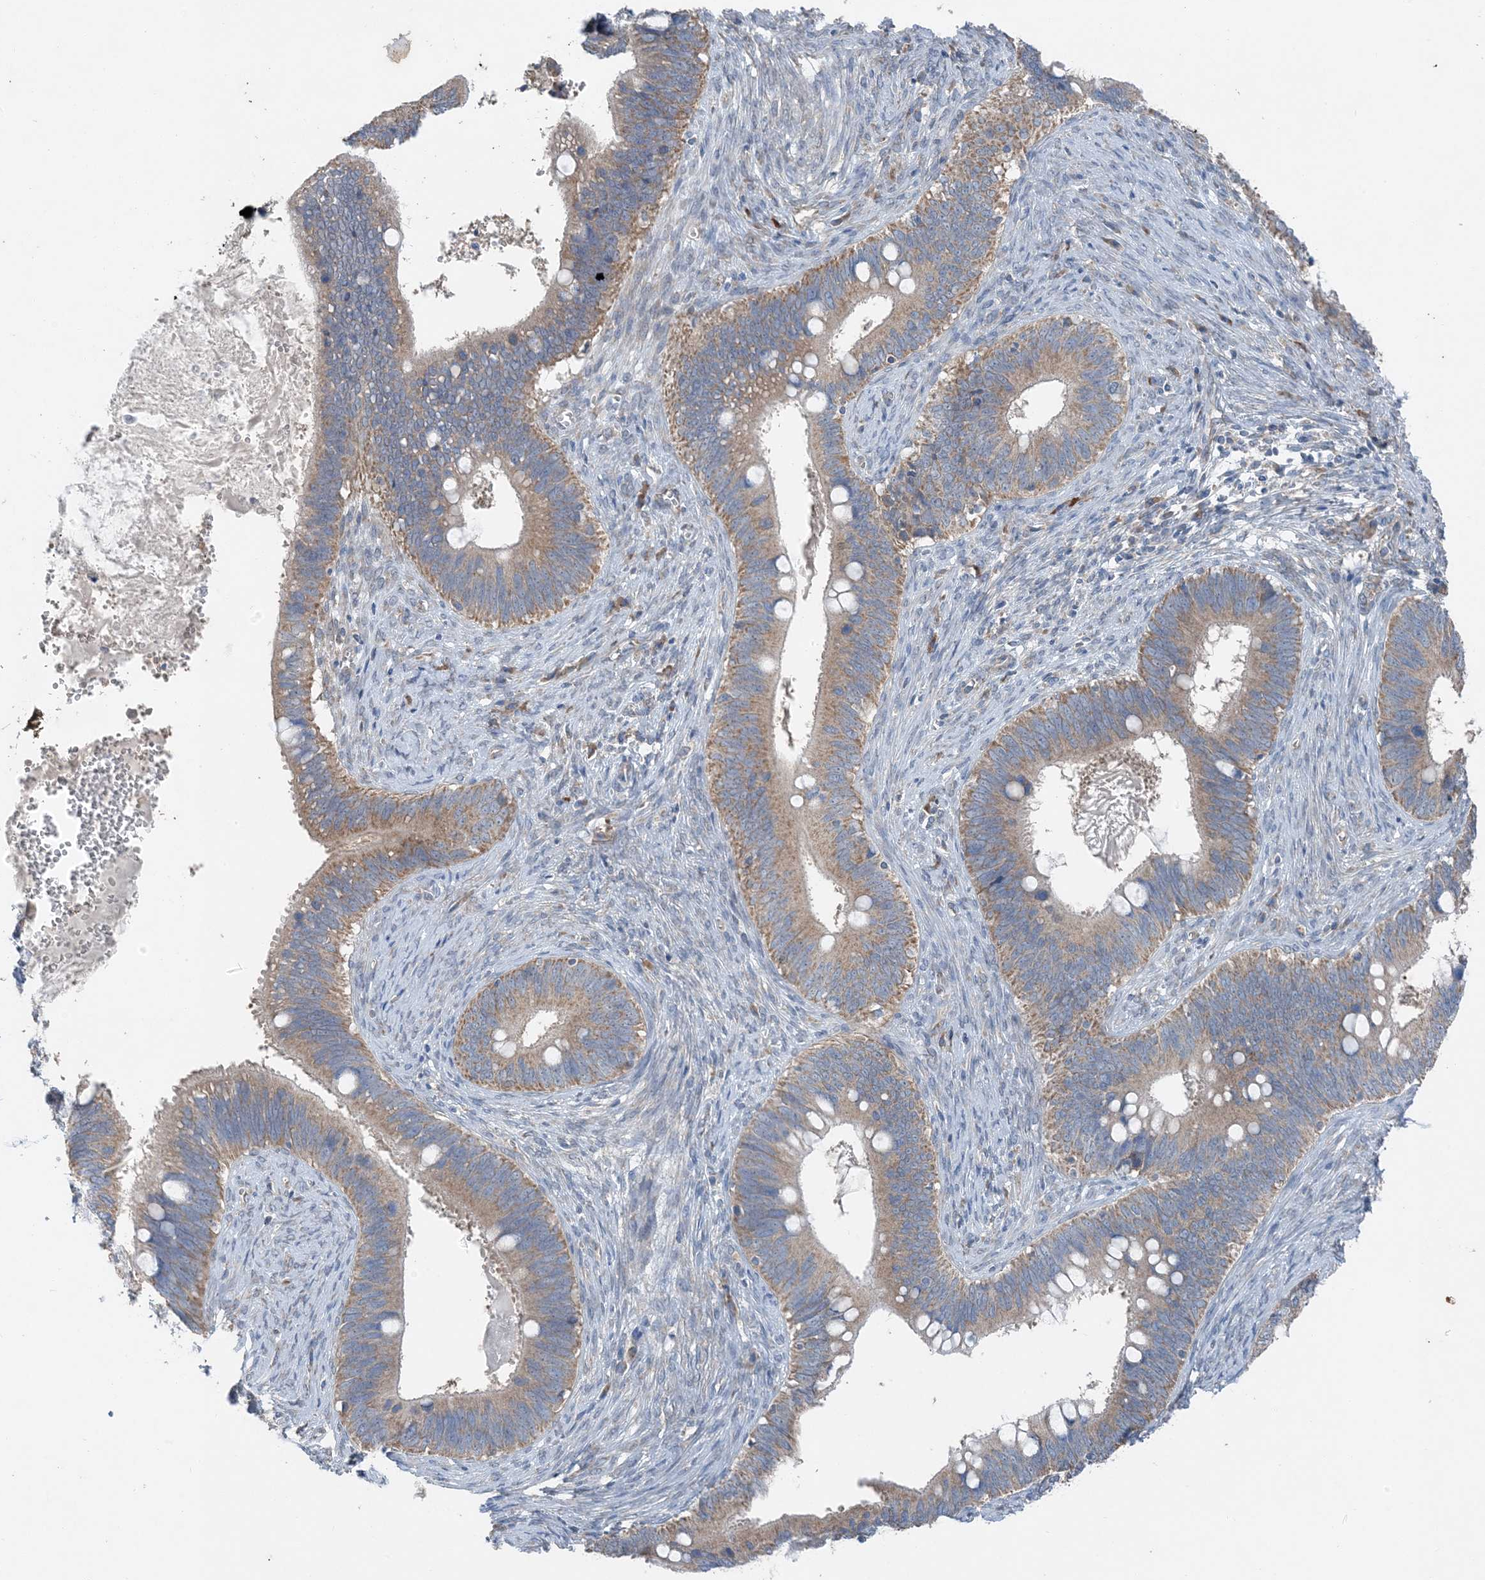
{"staining": {"intensity": "moderate", "quantity": "25%-75%", "location": "cytoplasmic/membranous"}, "tissue": "cervical cancer", "cell_type": "Tumor cells", "image_type": "cancer", "snomed": [{"axis": "morphology", "description": "Adenocarcinoma, NOS"}, {"axis": "topography", "description": "Cervix"}], "caption": "Protein expression analysis of cervical cancer (adenocarcinoma) reveals moderate cytoplasmic/membranous expression in approximately 25%-75% of tumor cells. The staining was performed using DAB to visualize the protein expression in brown, while the nuclei were stained in blue with hematoxylin (Magnification: 20x).", "gene": "DHX30", "patient": {"sex": "female", "age": 42}}